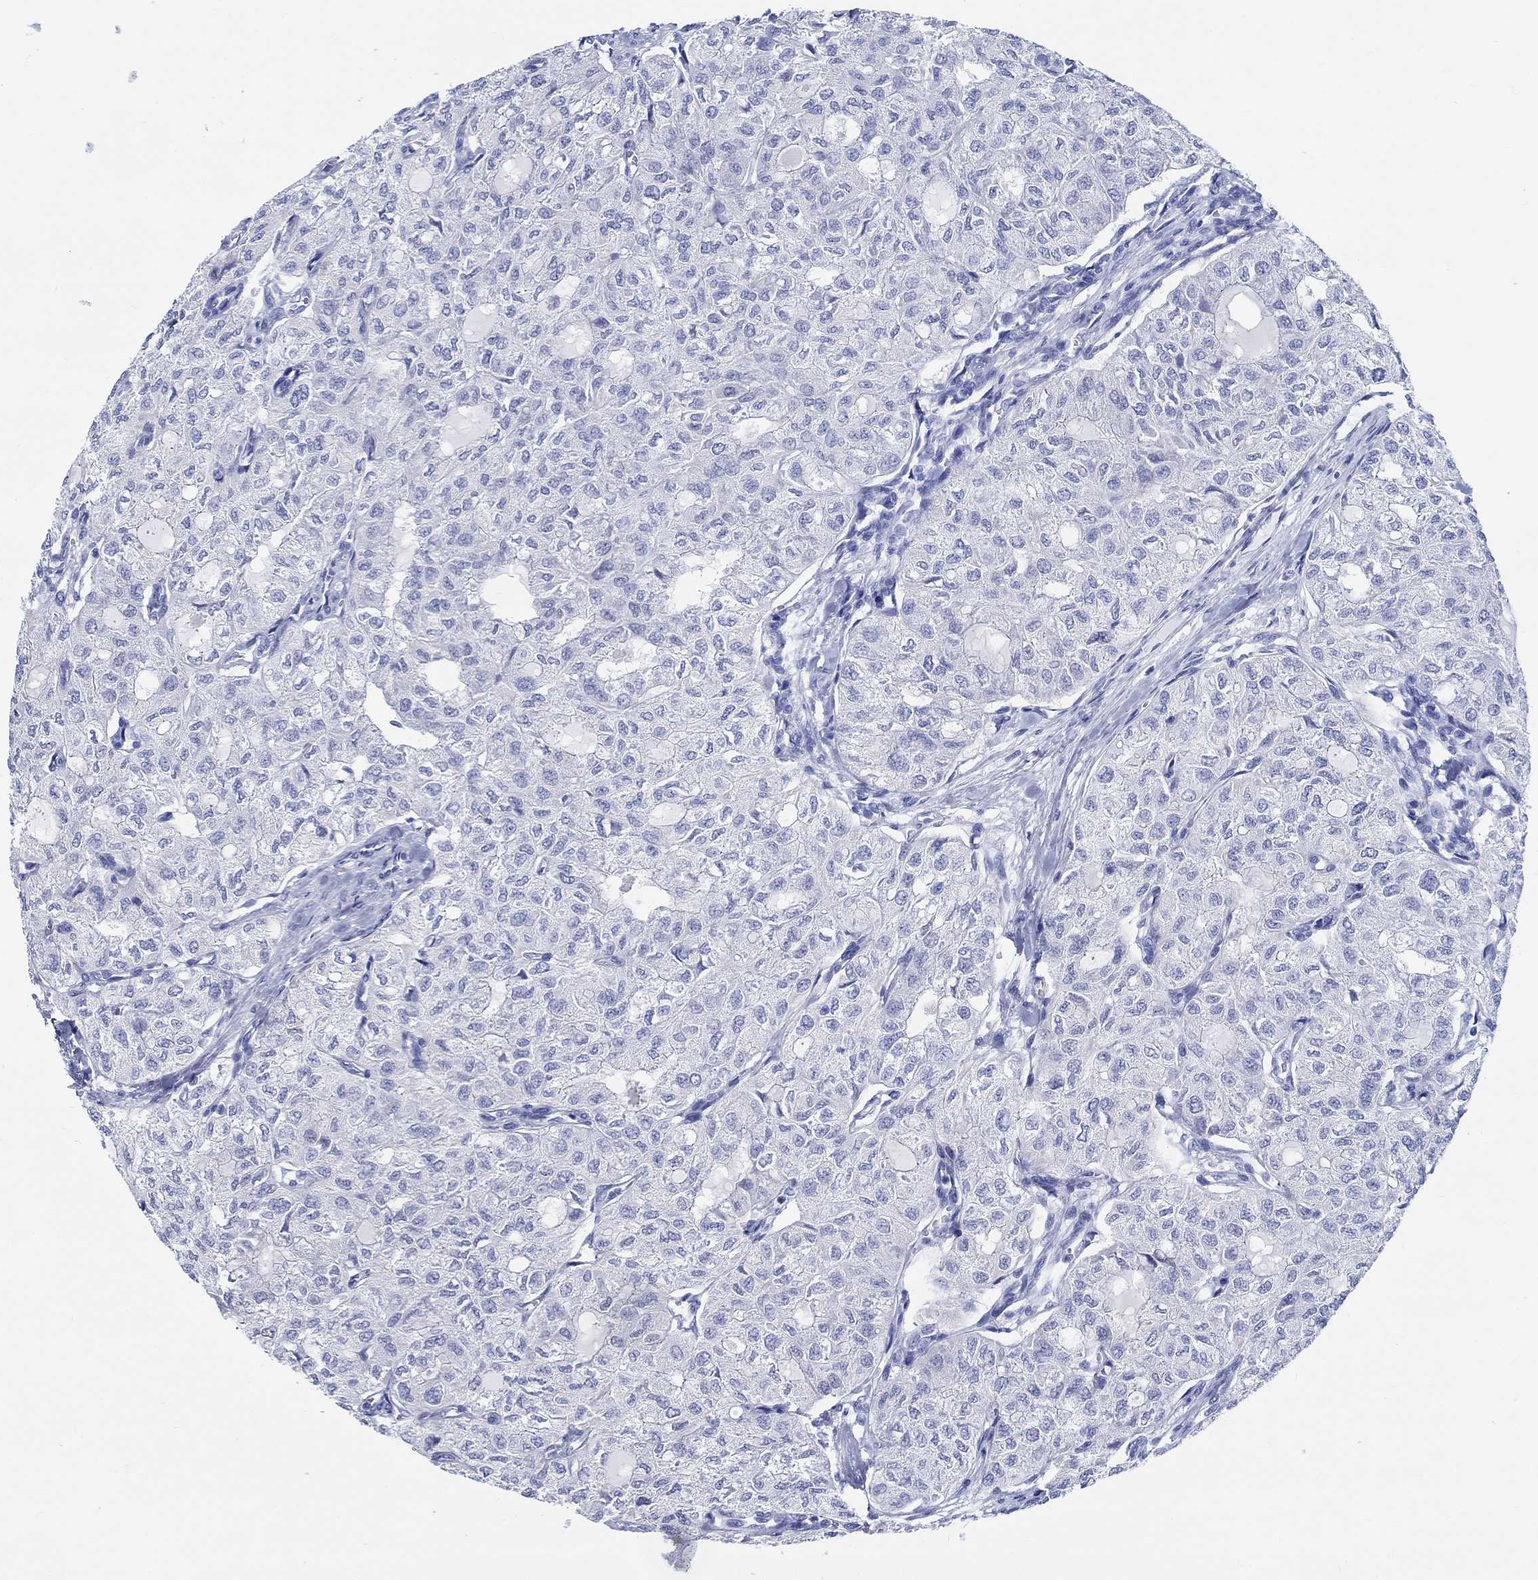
{"staining": {"intensity": "negative", "quantity": "none", "location": "none"}, "tissue": "thyroid cancer", "cell_type": "Tumor cells", "image_type": "cancer", "snomed": [{"axis": "morphology", "description": "Follicular adenoma carcinoma, NOS"}, {"axis": "topography", "description": "Thyroid gland"}], "caption": "A photomicrograph of human thyroid cancer (follicular adenoma carcinoma) is negative for staining in tumor cells. (DAB immunohistochemistry (IHC), high magnification).", "gene": "FBXO2", "patient": {"sex": "male", "age": 75}}